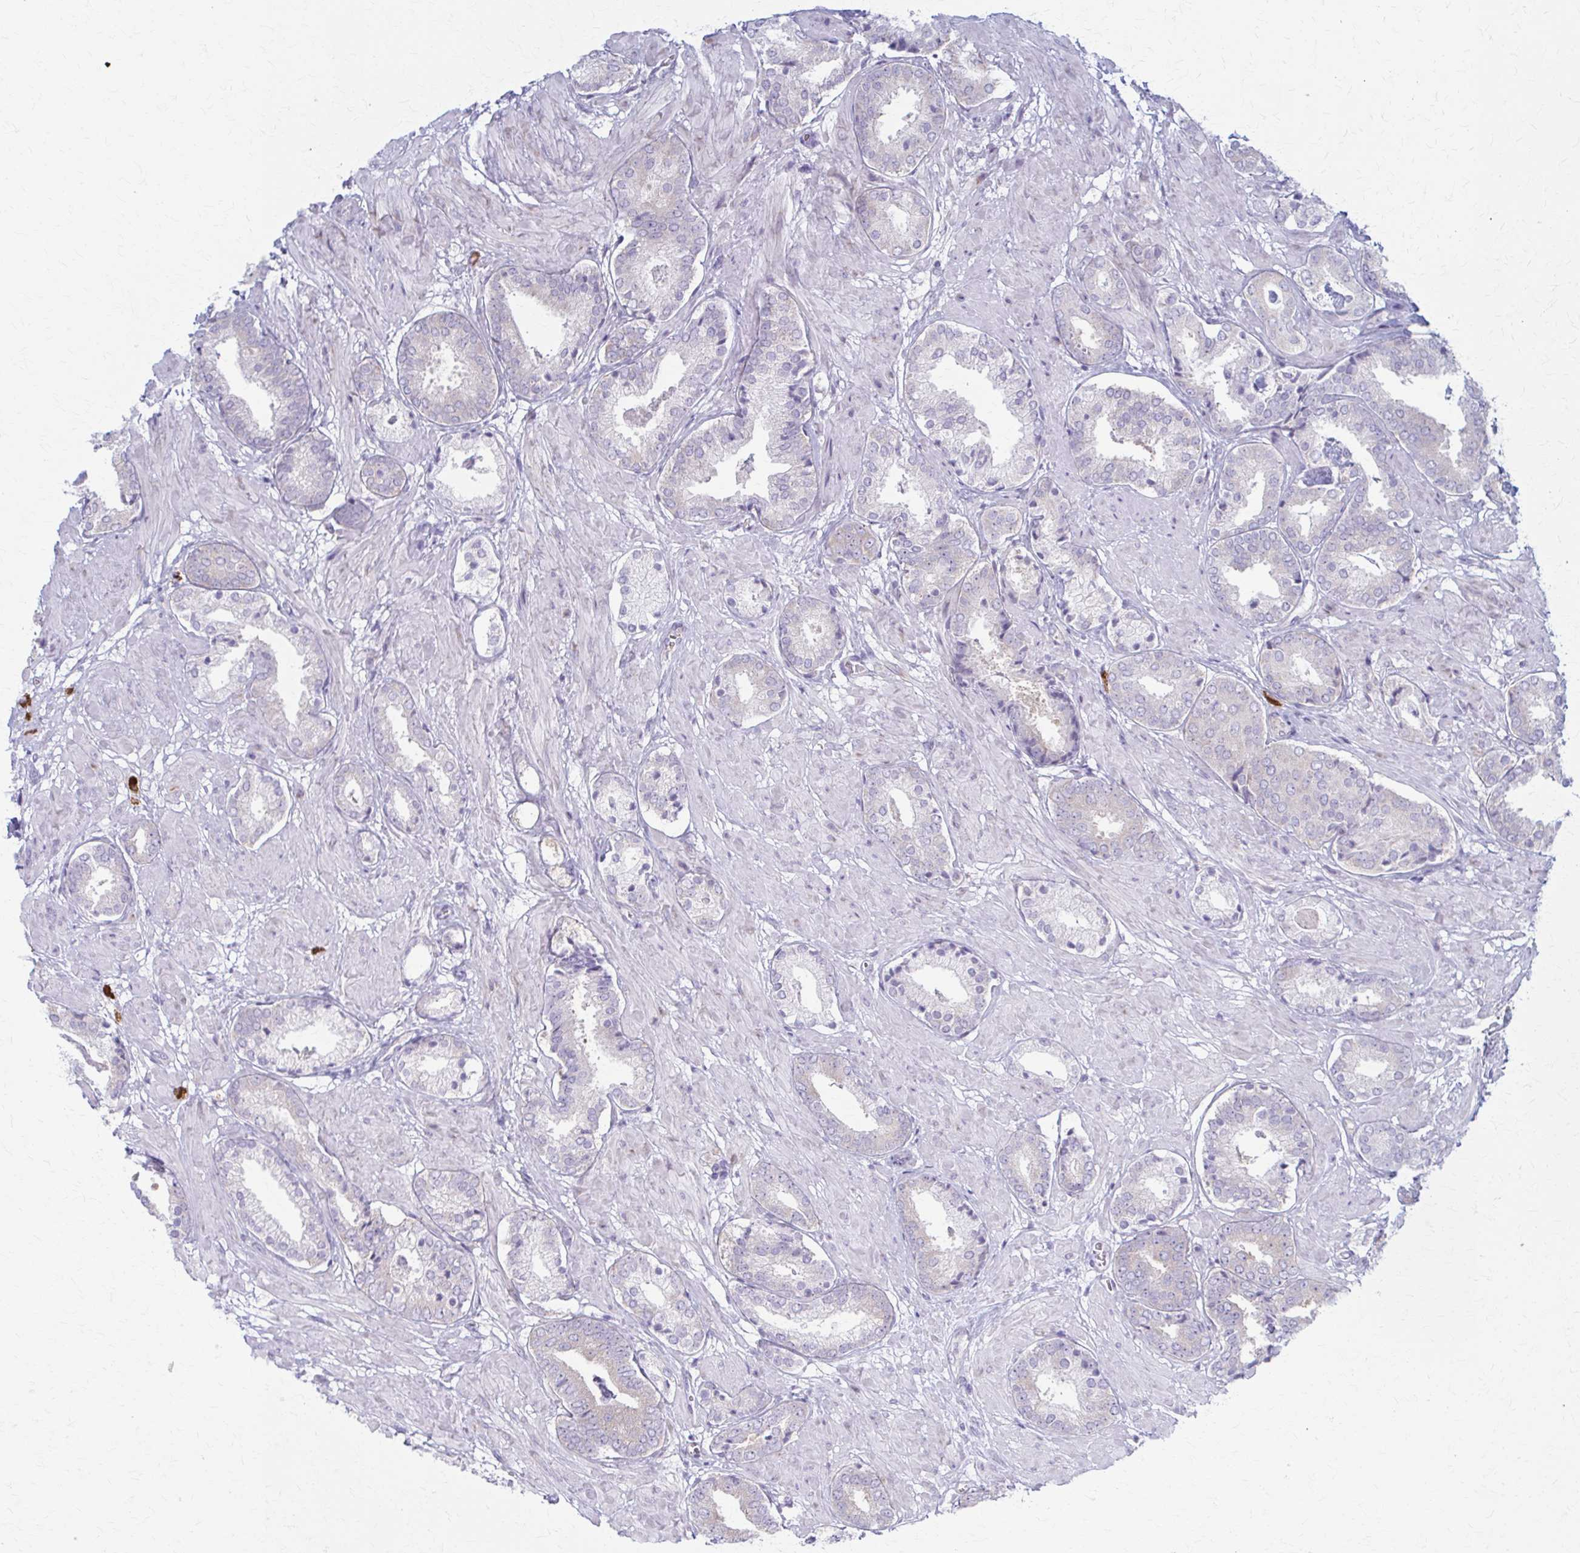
{"staining": {"intensity": "negative", "quantity": "none", "location": "none"}, "tissue": "prostate cancer", "cell_type": "Tumor cells", "image_type": "cancer", "snomed": [{"axis": "morphology", "description": "Adenocarcinoma, High grade"}, {"axis": "topography", "description": "Prostate"}], "caption": "Immunohistochemistry of human prostate high-grade adenocarcinoma demonstrates no positivity in tumor cells.", "gene": "PRKRA", "patient": {"sex": "male", "age": 56}}